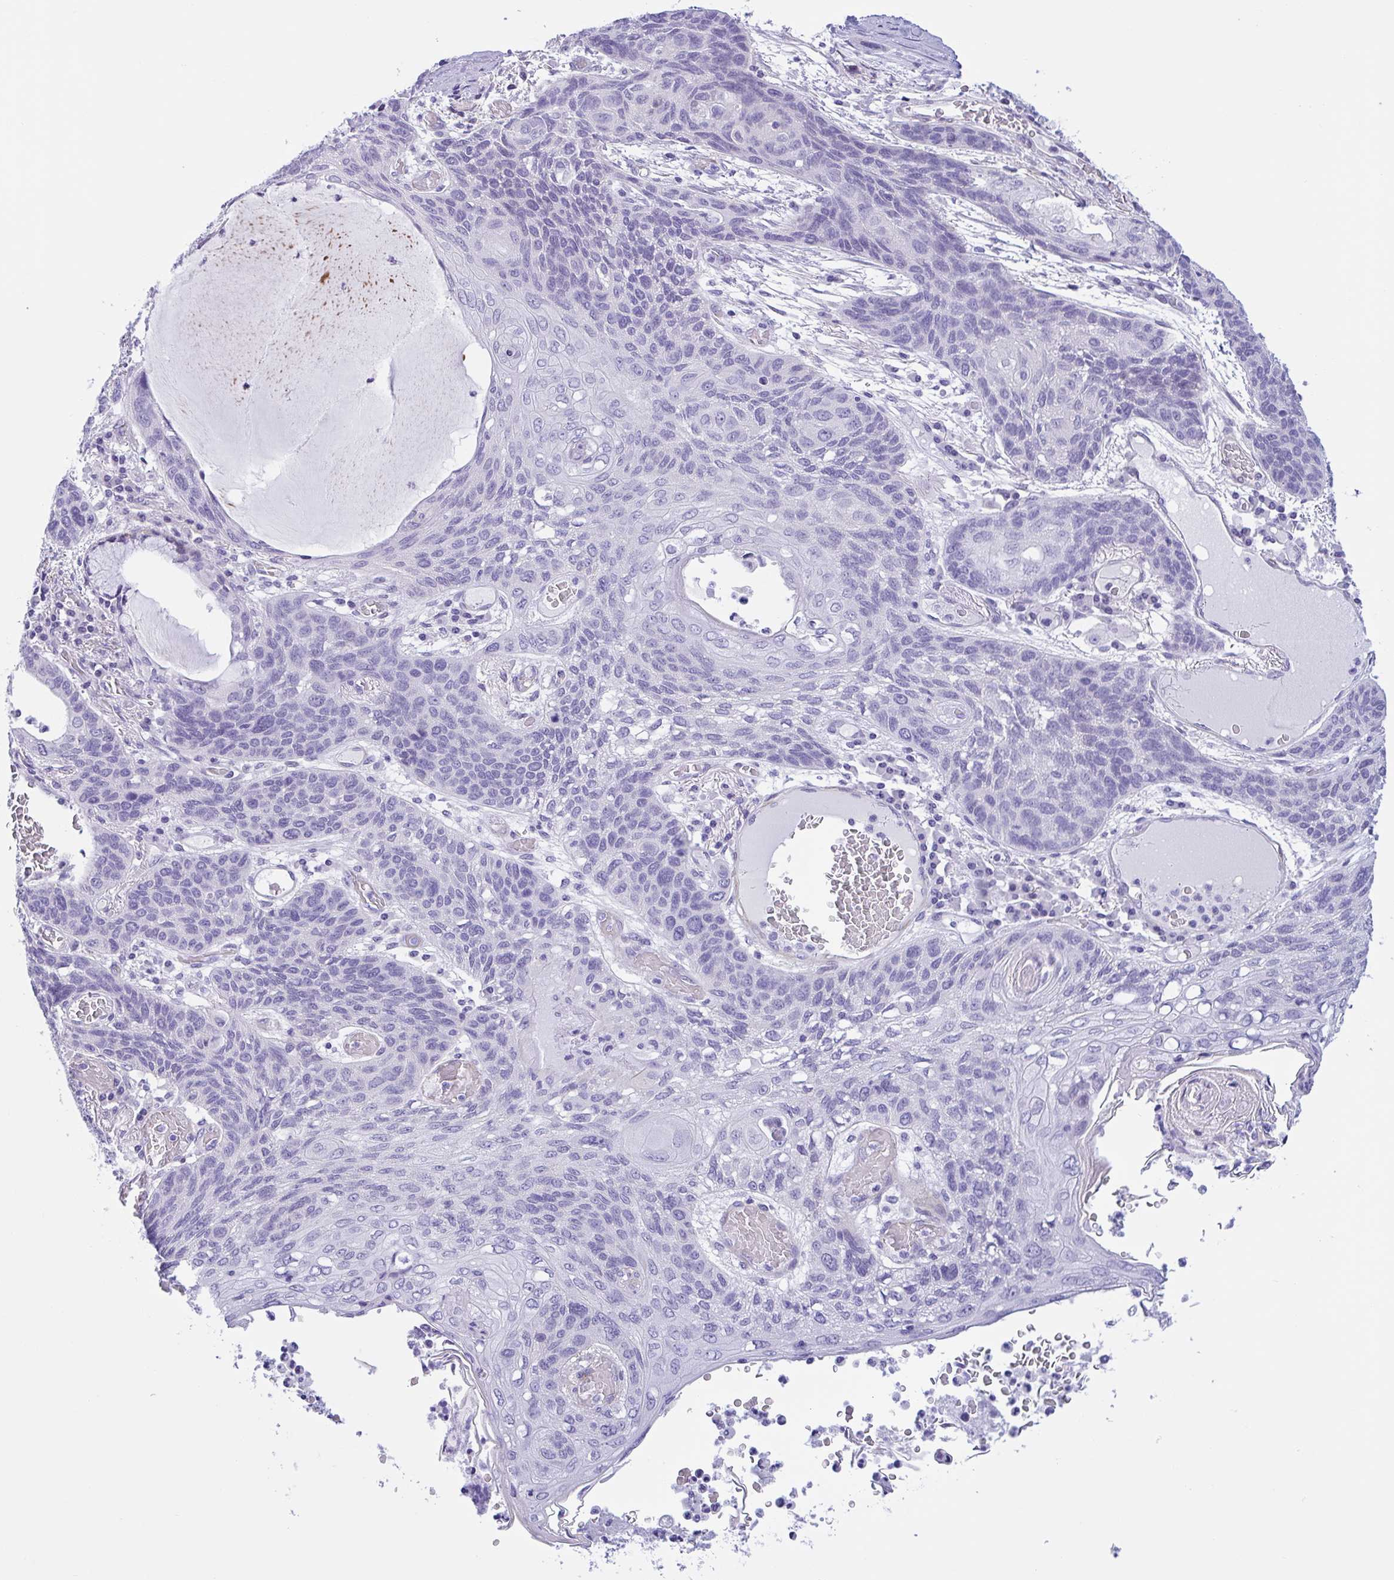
{"staining": {"intensity": "negative", "quantity": "none", "location": "none"}, "tissue": "lung cancer", "cell_type": "Tumor cells", "image_type": "cancer", "snomed": [{"axis": "morphology", "description": "Squamous cell carcinoma, NOS"}, {"axis": "morphology", "description": "Squamous cell carcinoma, metastatic, NOS"}, {"axis": "topography", "description": "Lymph node"}, {"axis": "topography", "description": "Lung"}], "caption": "IHC histopathology image of human lung cancer (squamous cell carcinoma) stained for a protein (brown), which demonstrates no expression in tumor cells.", "gene": "AHCYL2", "patient": {"sex": "male", "age": 41}}